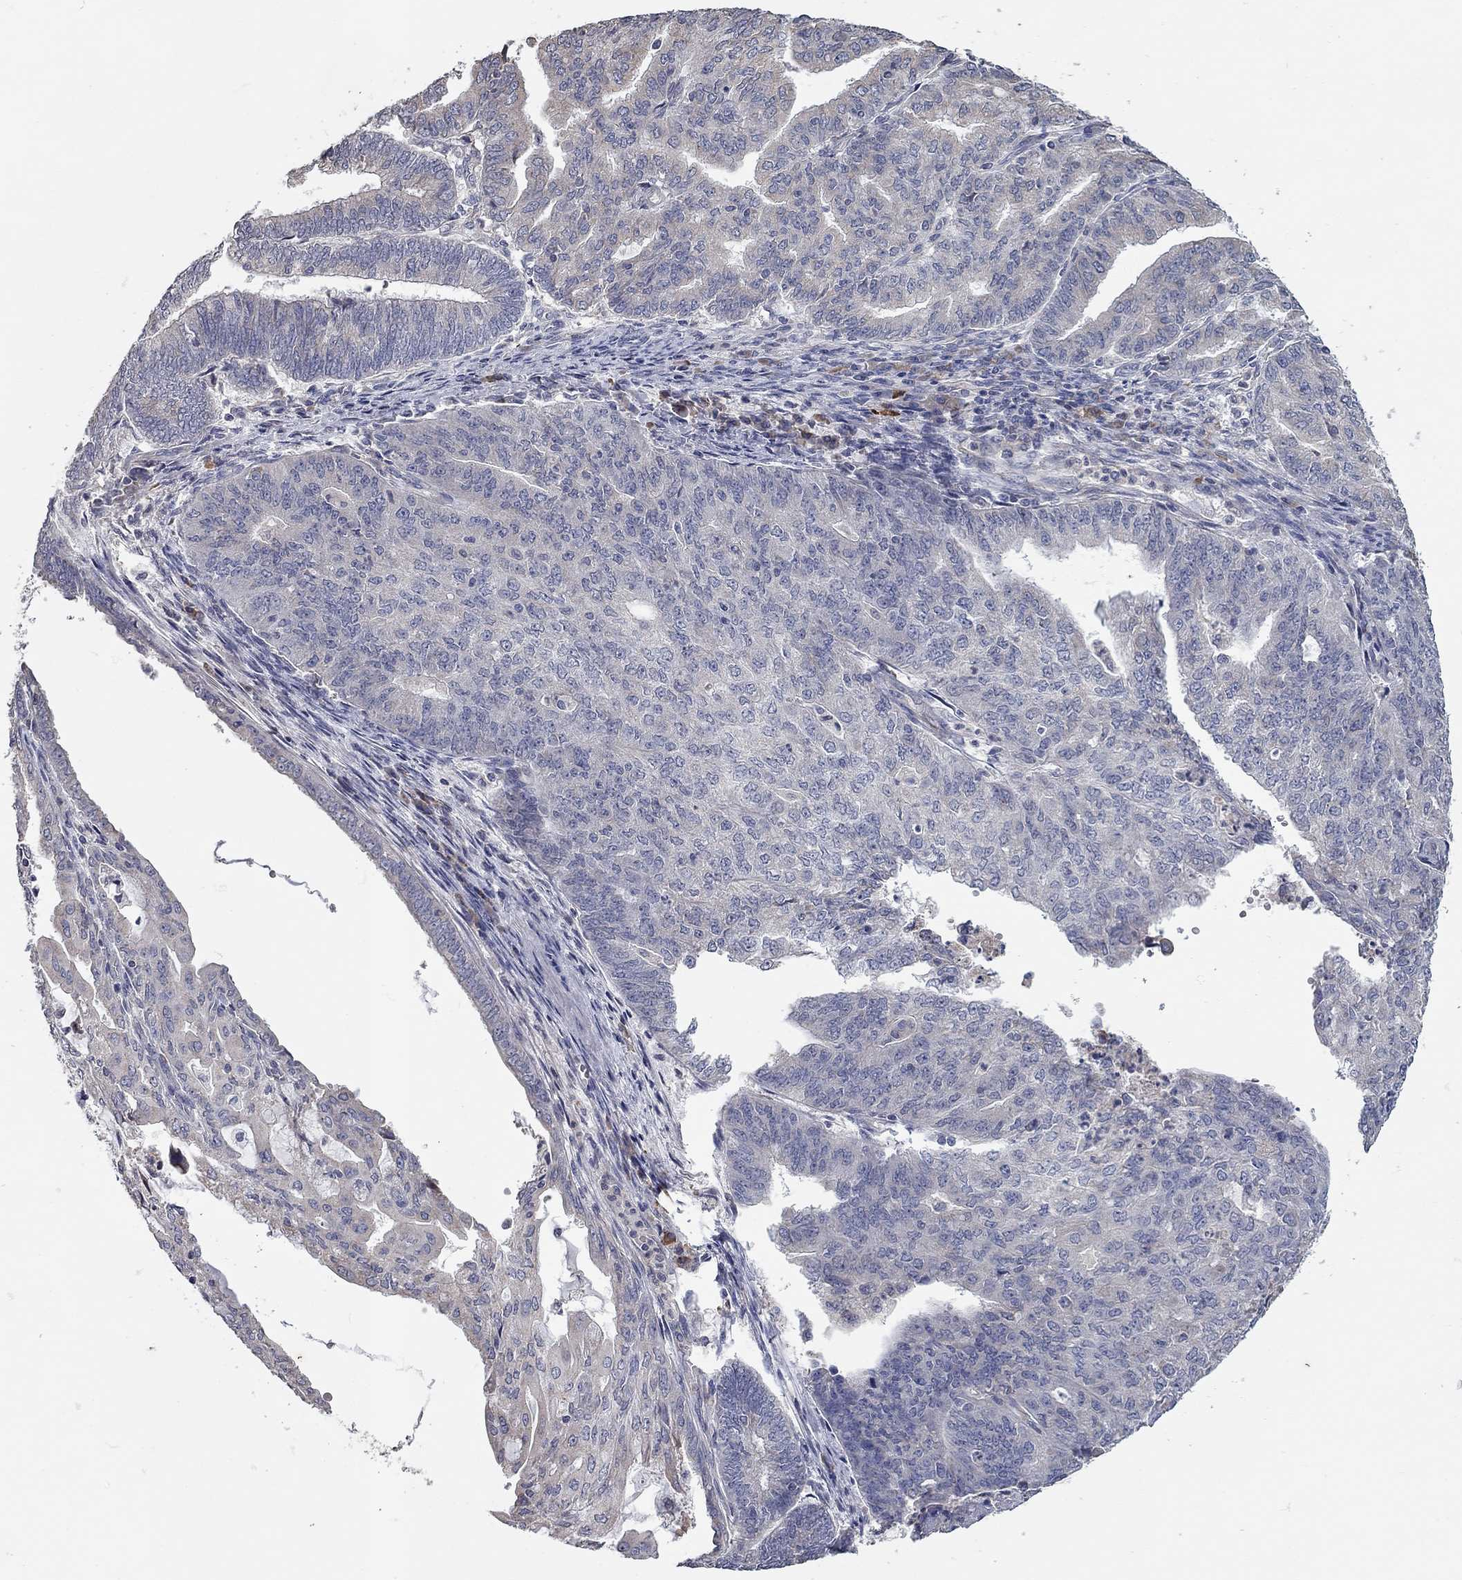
{"staining": {"intensity": "negative", "quantity": "none", "location": "none"}, "tissue": "endometrial cancer", "cell_type": "Tumor cells", "image_type": "cancer", "snomed": [{"axis": "morphology", "description": "Adenocarcinoma, NOS"}, {"axis": "topography", "description": "Endometrium"}], "caption": "The image exhibits no significant positivity in tumor cells of endometrial cancer (adenocarcinoma).", "gene": "XAGE2", "patient": {"sex": "female", "age": 82}}